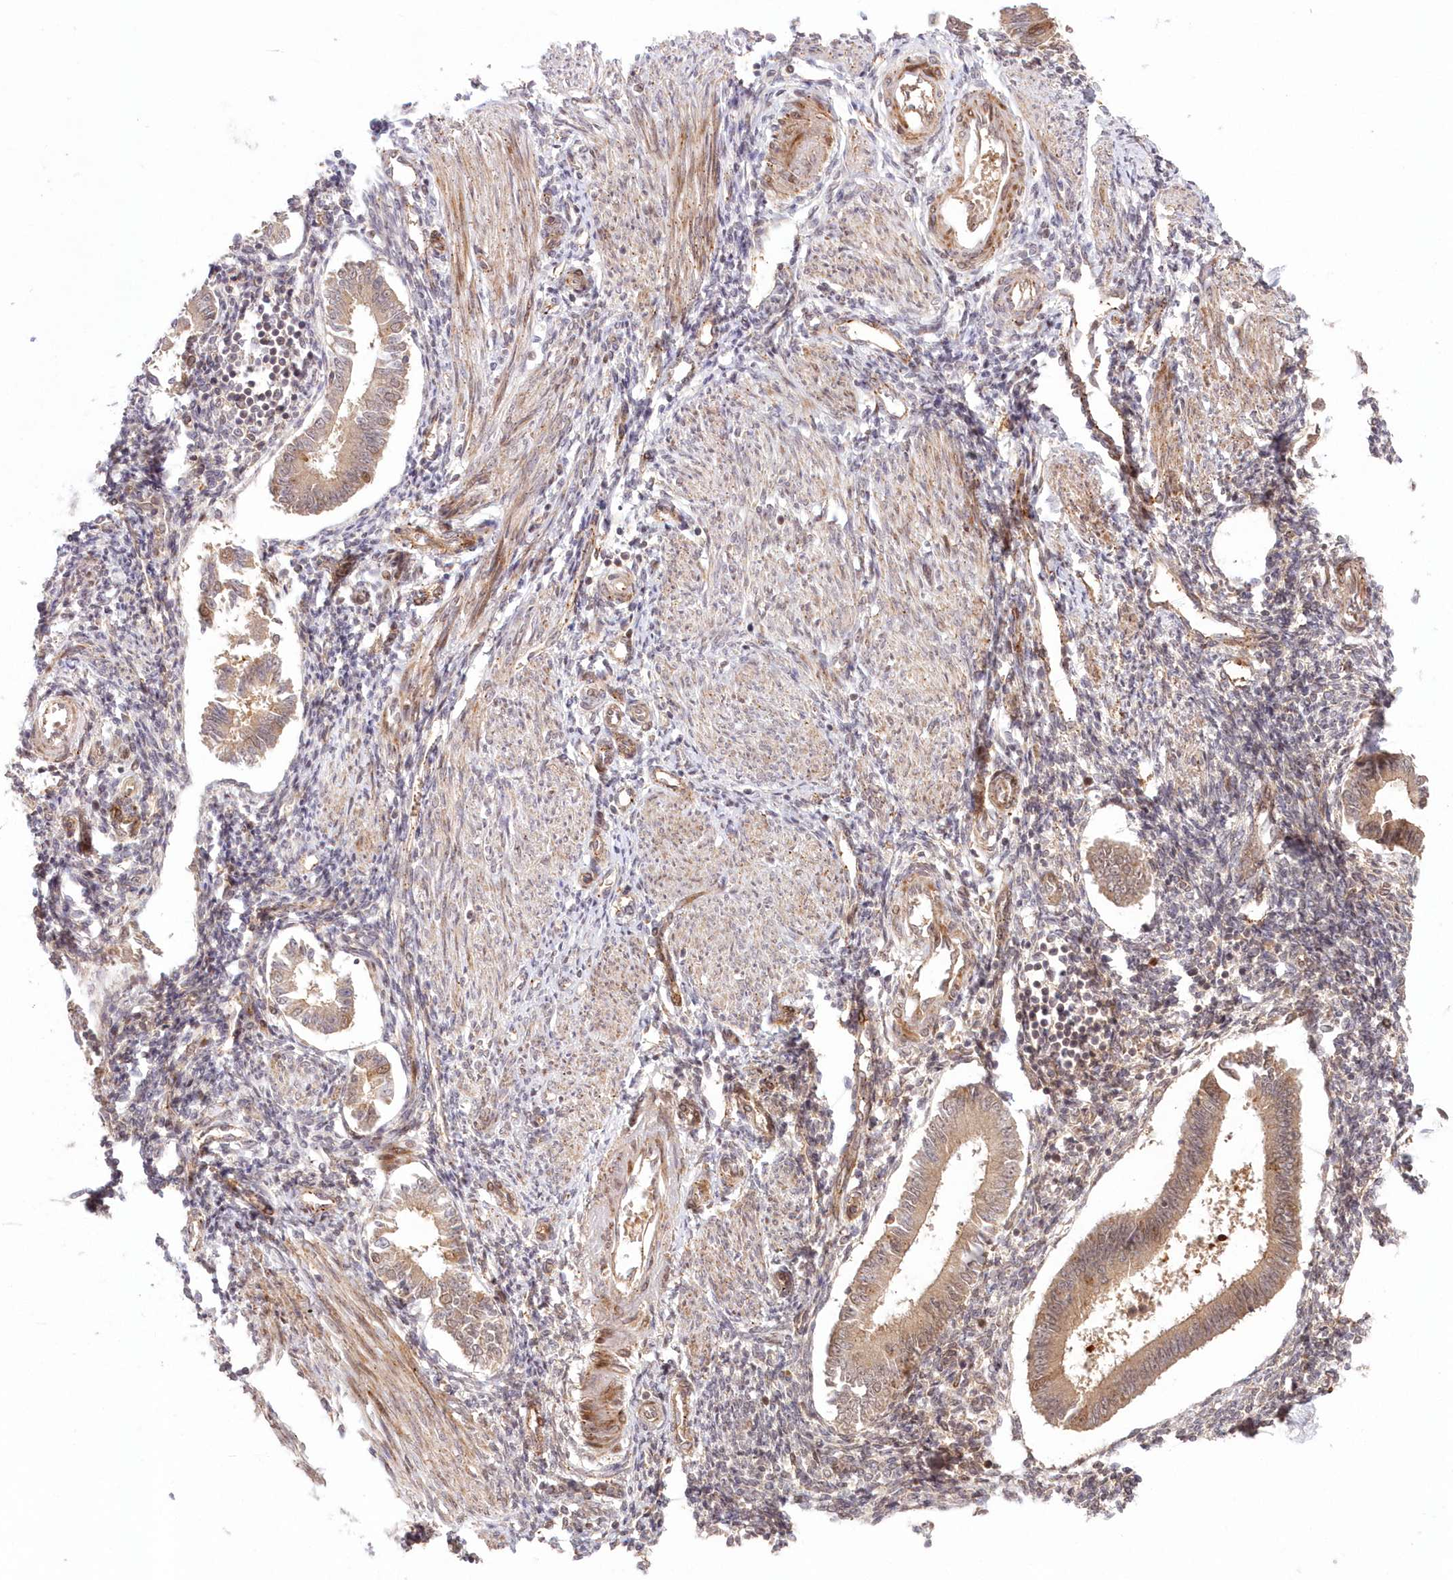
{"staining": {"intensity": "weak", "quantity": "<25%", "location": "cytoplasmic/membranous"}, "tissue": "endometrium", "cell_type": "Cells in endometrial stroma", "image_type": "normal", "snomed": [{"axis": "morphology", "description": "Normal tissue, NOS"}, {"axis": "topography", "description": "Uterus"}, {"axis": "topography", "description": "Endometrium"}], "caption": "This is an immunohistochemistry image of unremarkable human endometrium. There is no staining in cells in endometrial stroma.", "gene": "UBTD2", "patient": {"sex": "female", "age": 48}}